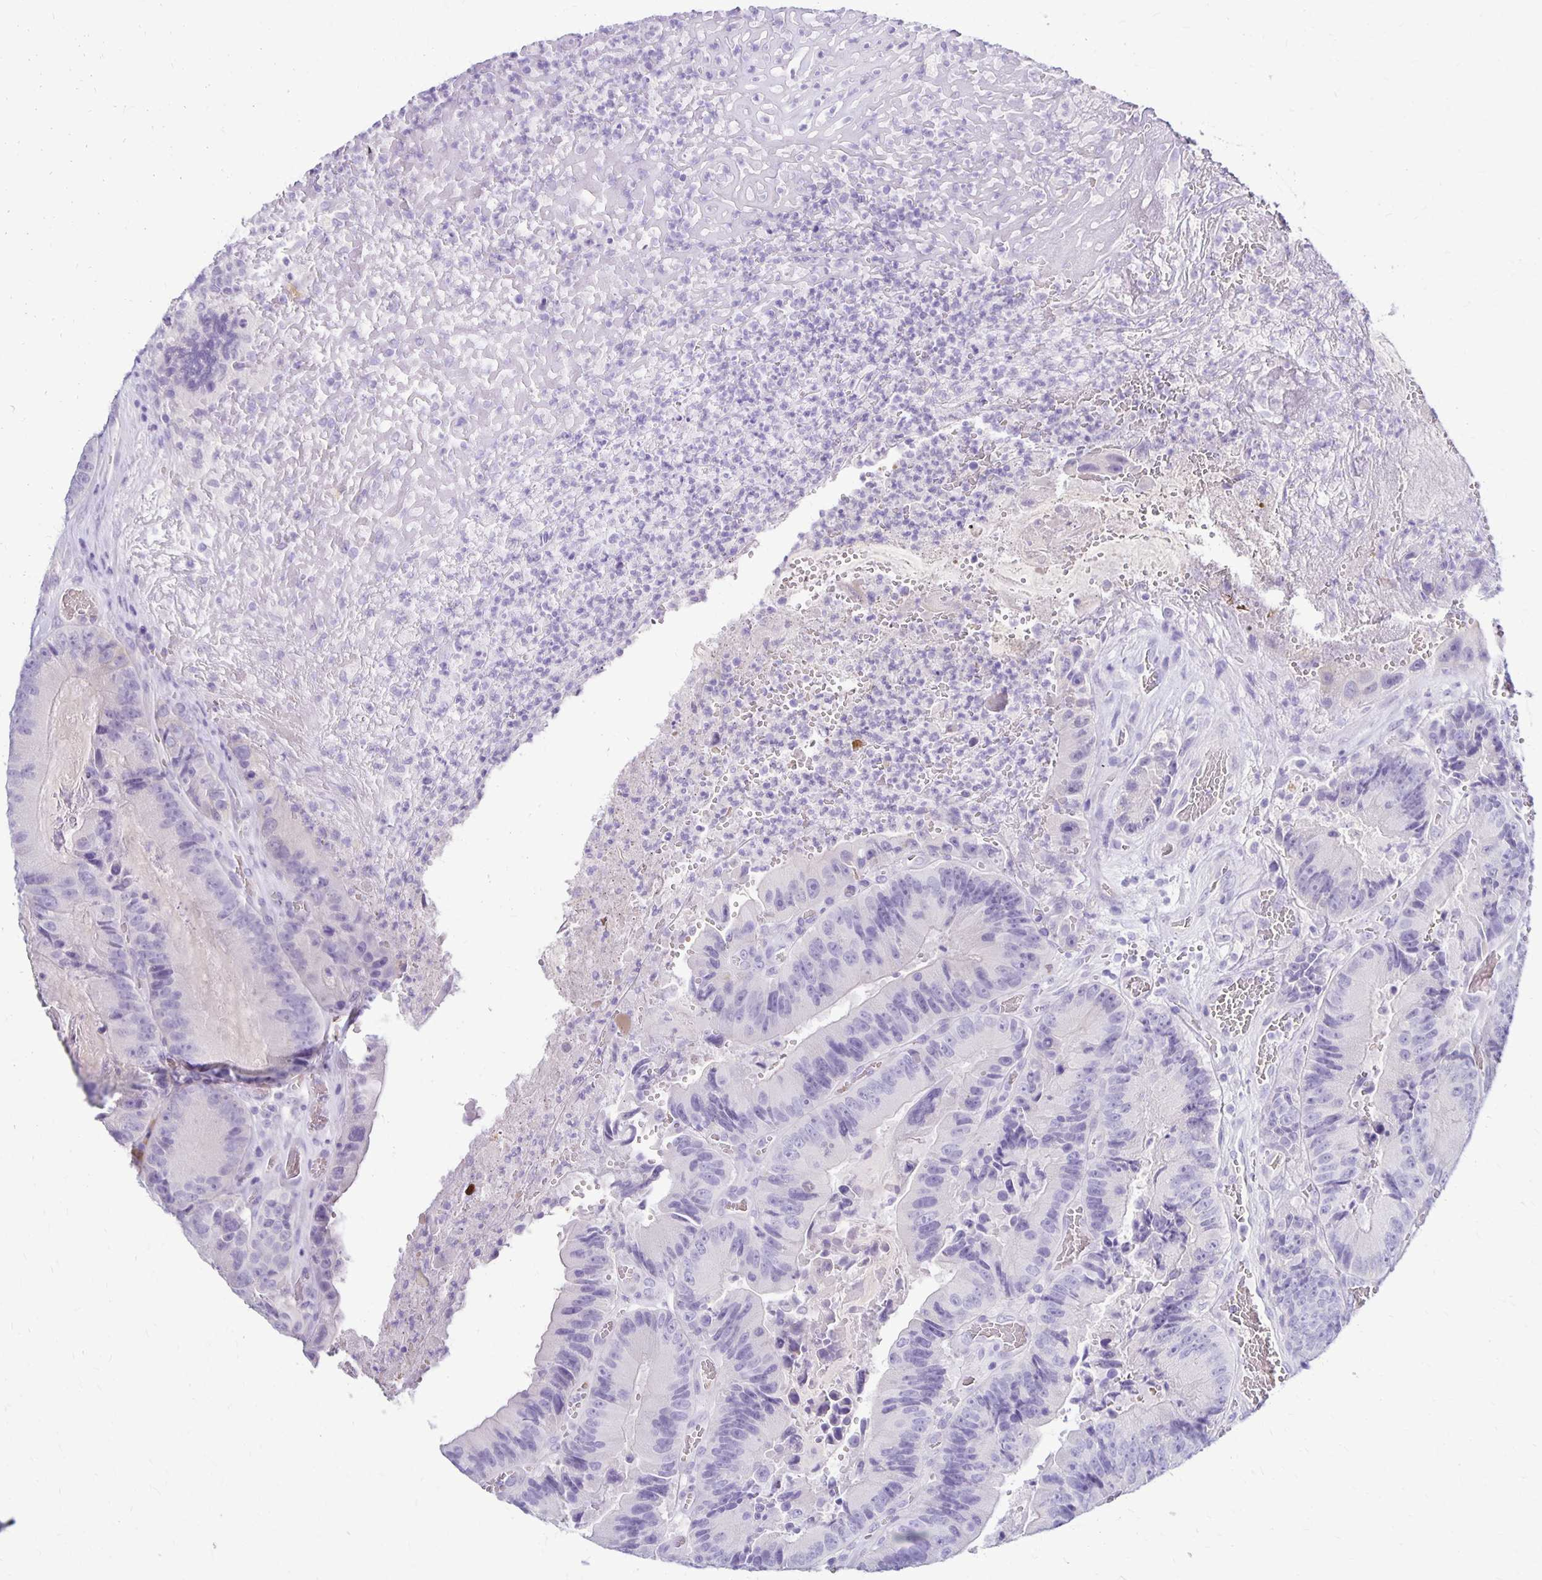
{"staining": {"intensity": "negative", "quantity": "none", "location": "none"}, "tissue": "colorectal cancer", "cell_type": "Tumor cells", "image_type": "cancer", "snomed": [{"axis": "morphology", "description": "Adenocarcinoma, NOS"}, {"axis": "topography", "description": "Colon"}], "caption": "IHC of human adenocarcinoma (colorectal) demonstrates no expression in tumor cells. (DAB immunohistochemistry (IHC), high magnification).", "gene": "FNTB", "patient": {"sex": "female", "age": 86}}